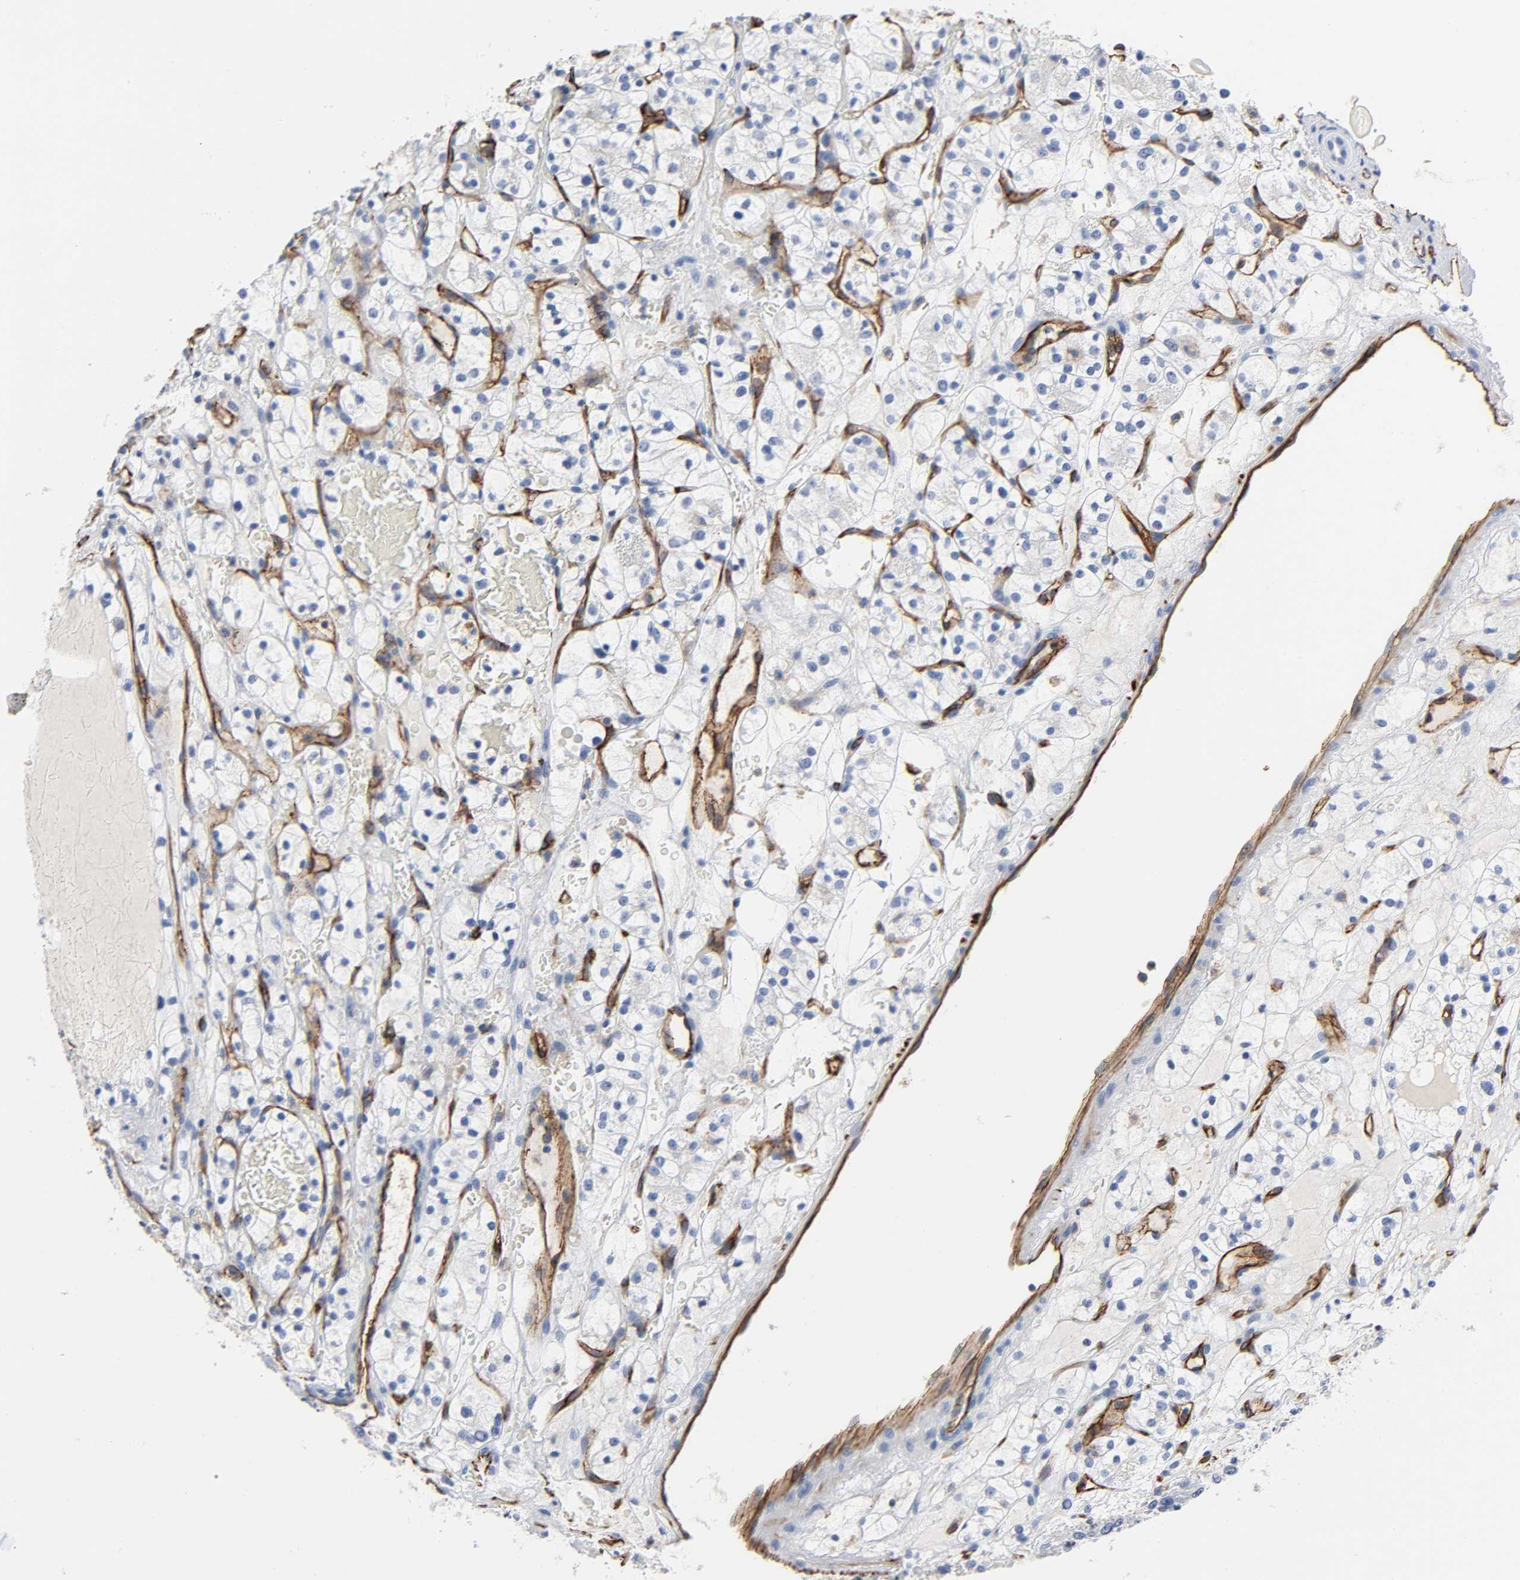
{"staining": {"intensity": "negative", "quantity": "none", "location": "none"}, "tissue": "renal cancer", "cell_type": "Tumor cells", "image_type": "cancer", "snomed": [{"axis": "morphology", "description": "Adenocarcinoma, NOS"}, {"axis": "topography", "description": "Kidney"}], "caption": "Immunohistochemistry micrograph of human renal cancer stained for a protein (brown), which reveals no positivity in tumor cells.", "gene": "PECAM1", "patient": {"sex": "female", "age": 60}}